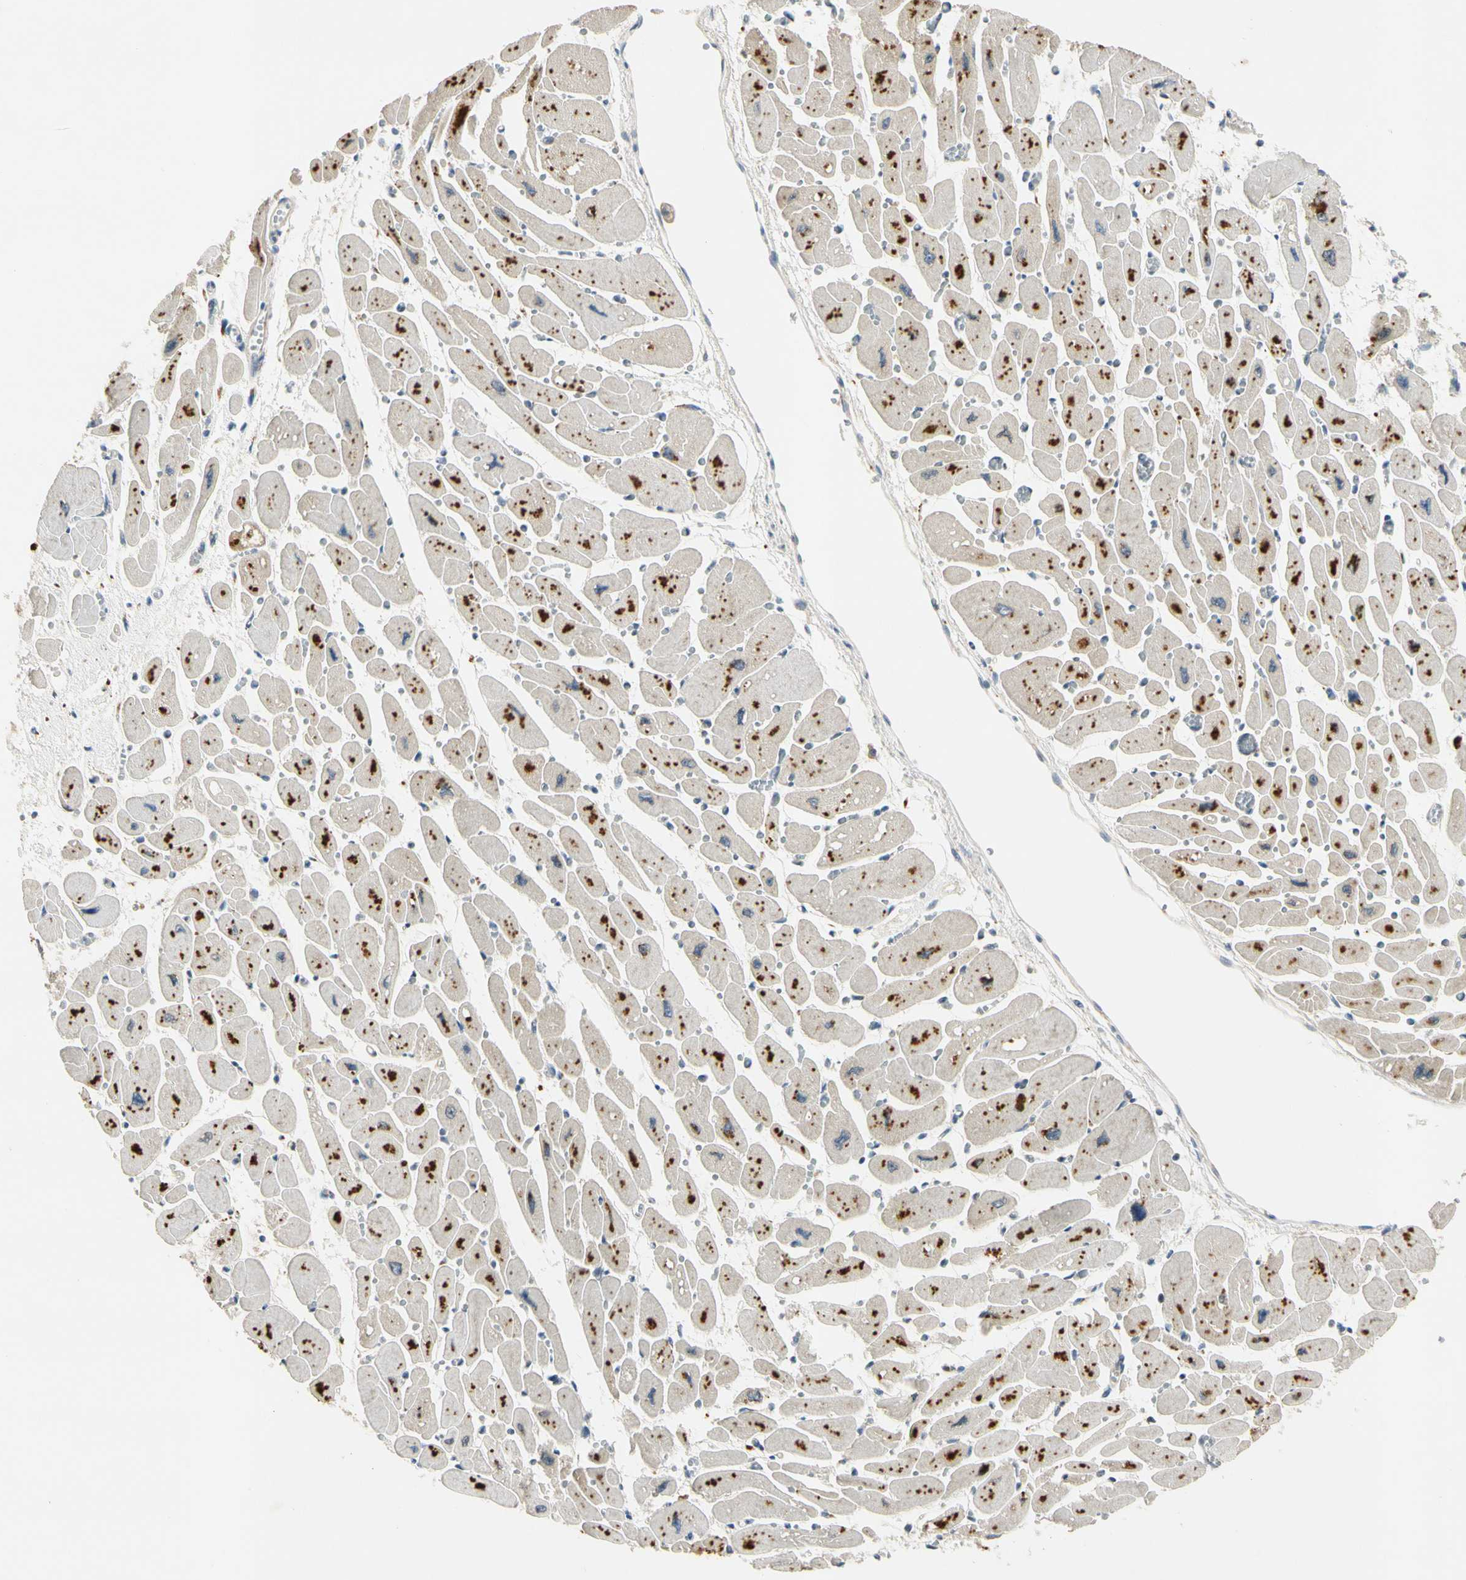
{"staining": {"intensity": "negative", "quantity": "none", "location": "none"}, "tissue": "heart muscle", "cell_type": "Cardiomyocytes", "image_type": "normal", "snomed": [{"axis": "morphology", "description": "Normal tissue, NOS"}, {"axis": "topography", "description": "Heart"}], "caption": "Cardiomyocytes show no significant positivity in normal heart muscle.", "gene": "RPS6KB2", "patient": {"sex": "female", "age": 54}}